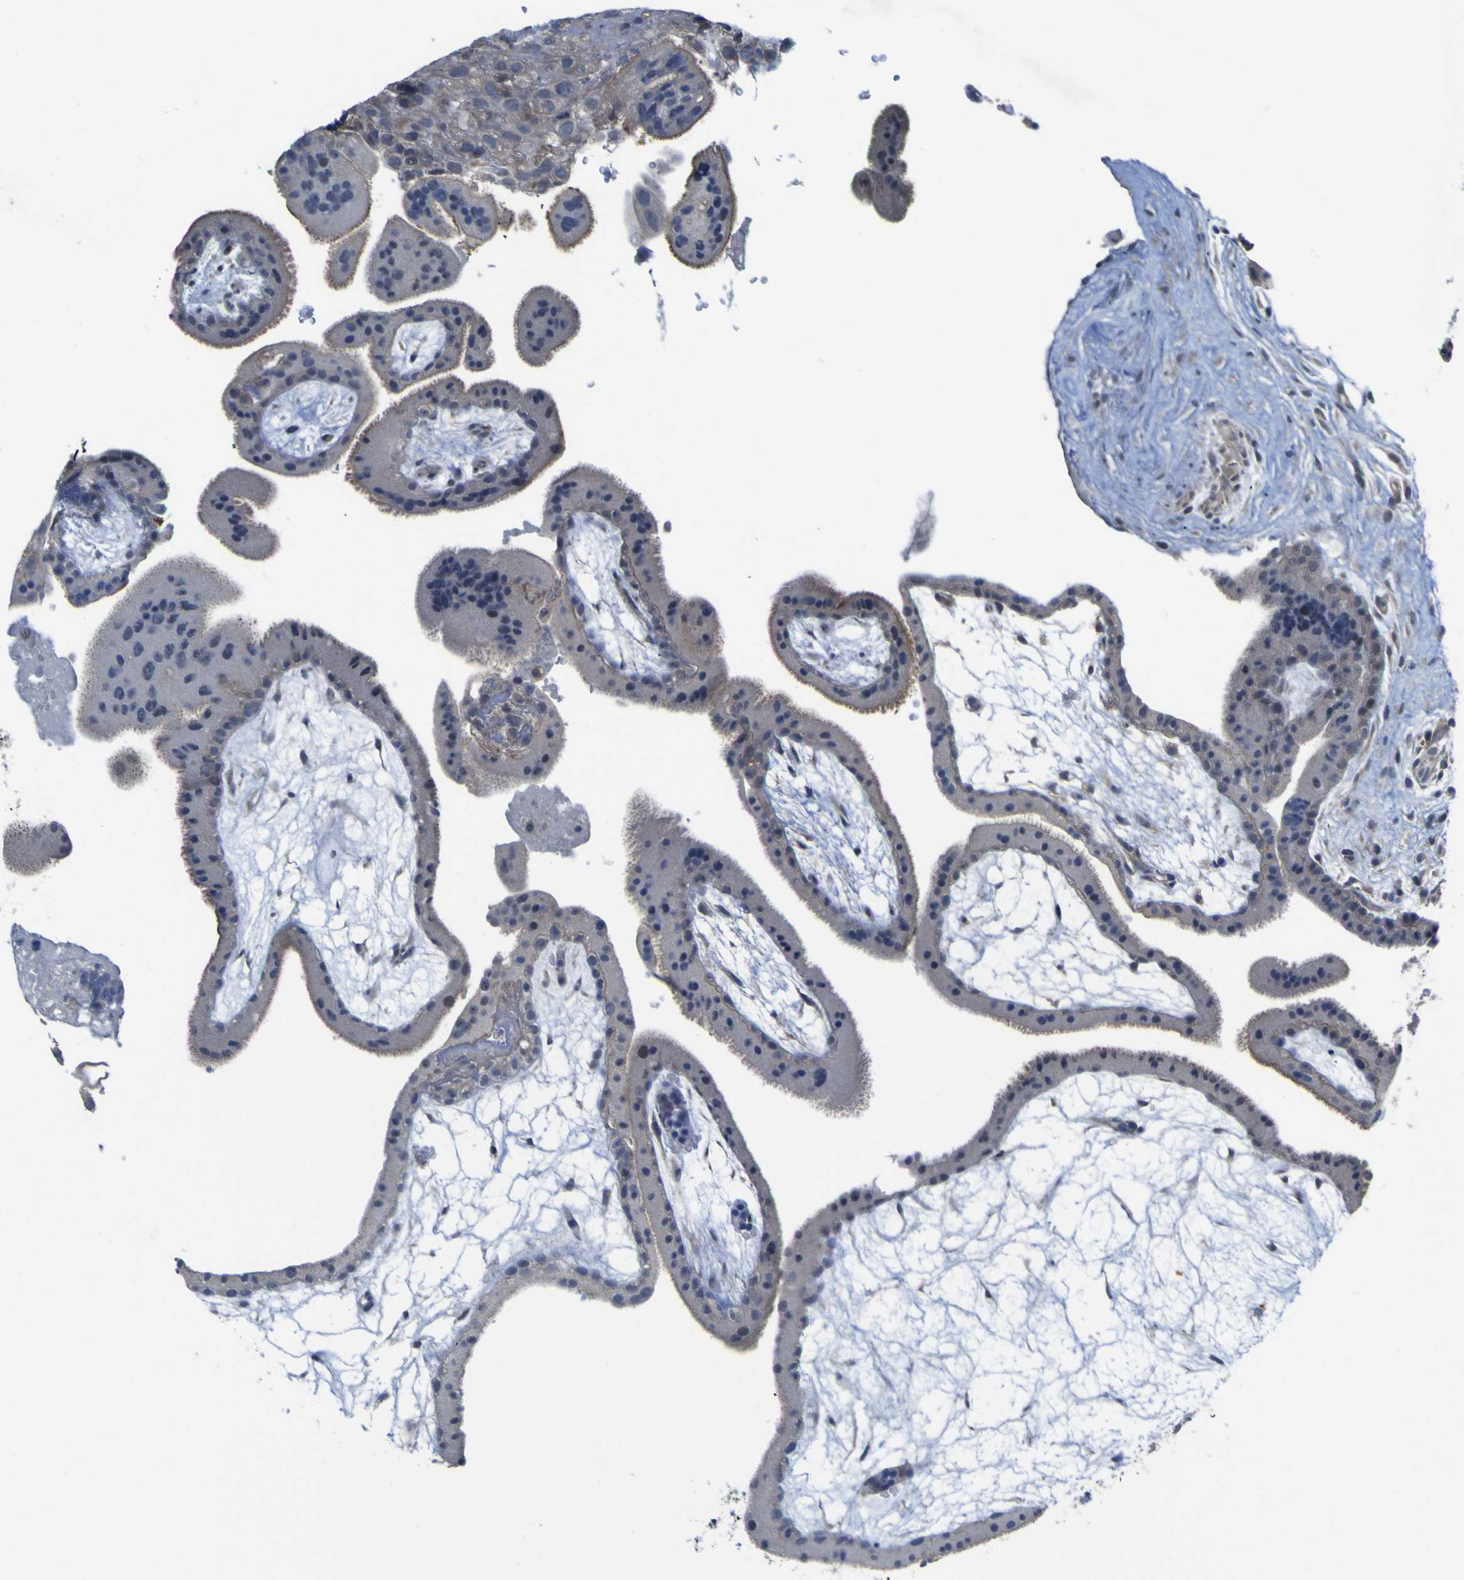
{"staining": {"intensity": "negative", "quantity": "none", "location": "none"}, "tissue": "placenta", "cell_type": "Trophoblastic cells", "image_type": "normal", "snomed": [{"axis": "morphology", "description": "Normal tissue, NOS"}, {"axis": "topography", "description": "Placenta"}], "caption": "Immunohistochemistry image of normal placenta: human placenta stained with DAB (3,3'-diaminobenzidine) demonstrates no significant protein staining in trophoblastic cells.", "gene": "TNFRSF11A", "patient": {"sex": "female", "age": 19}}